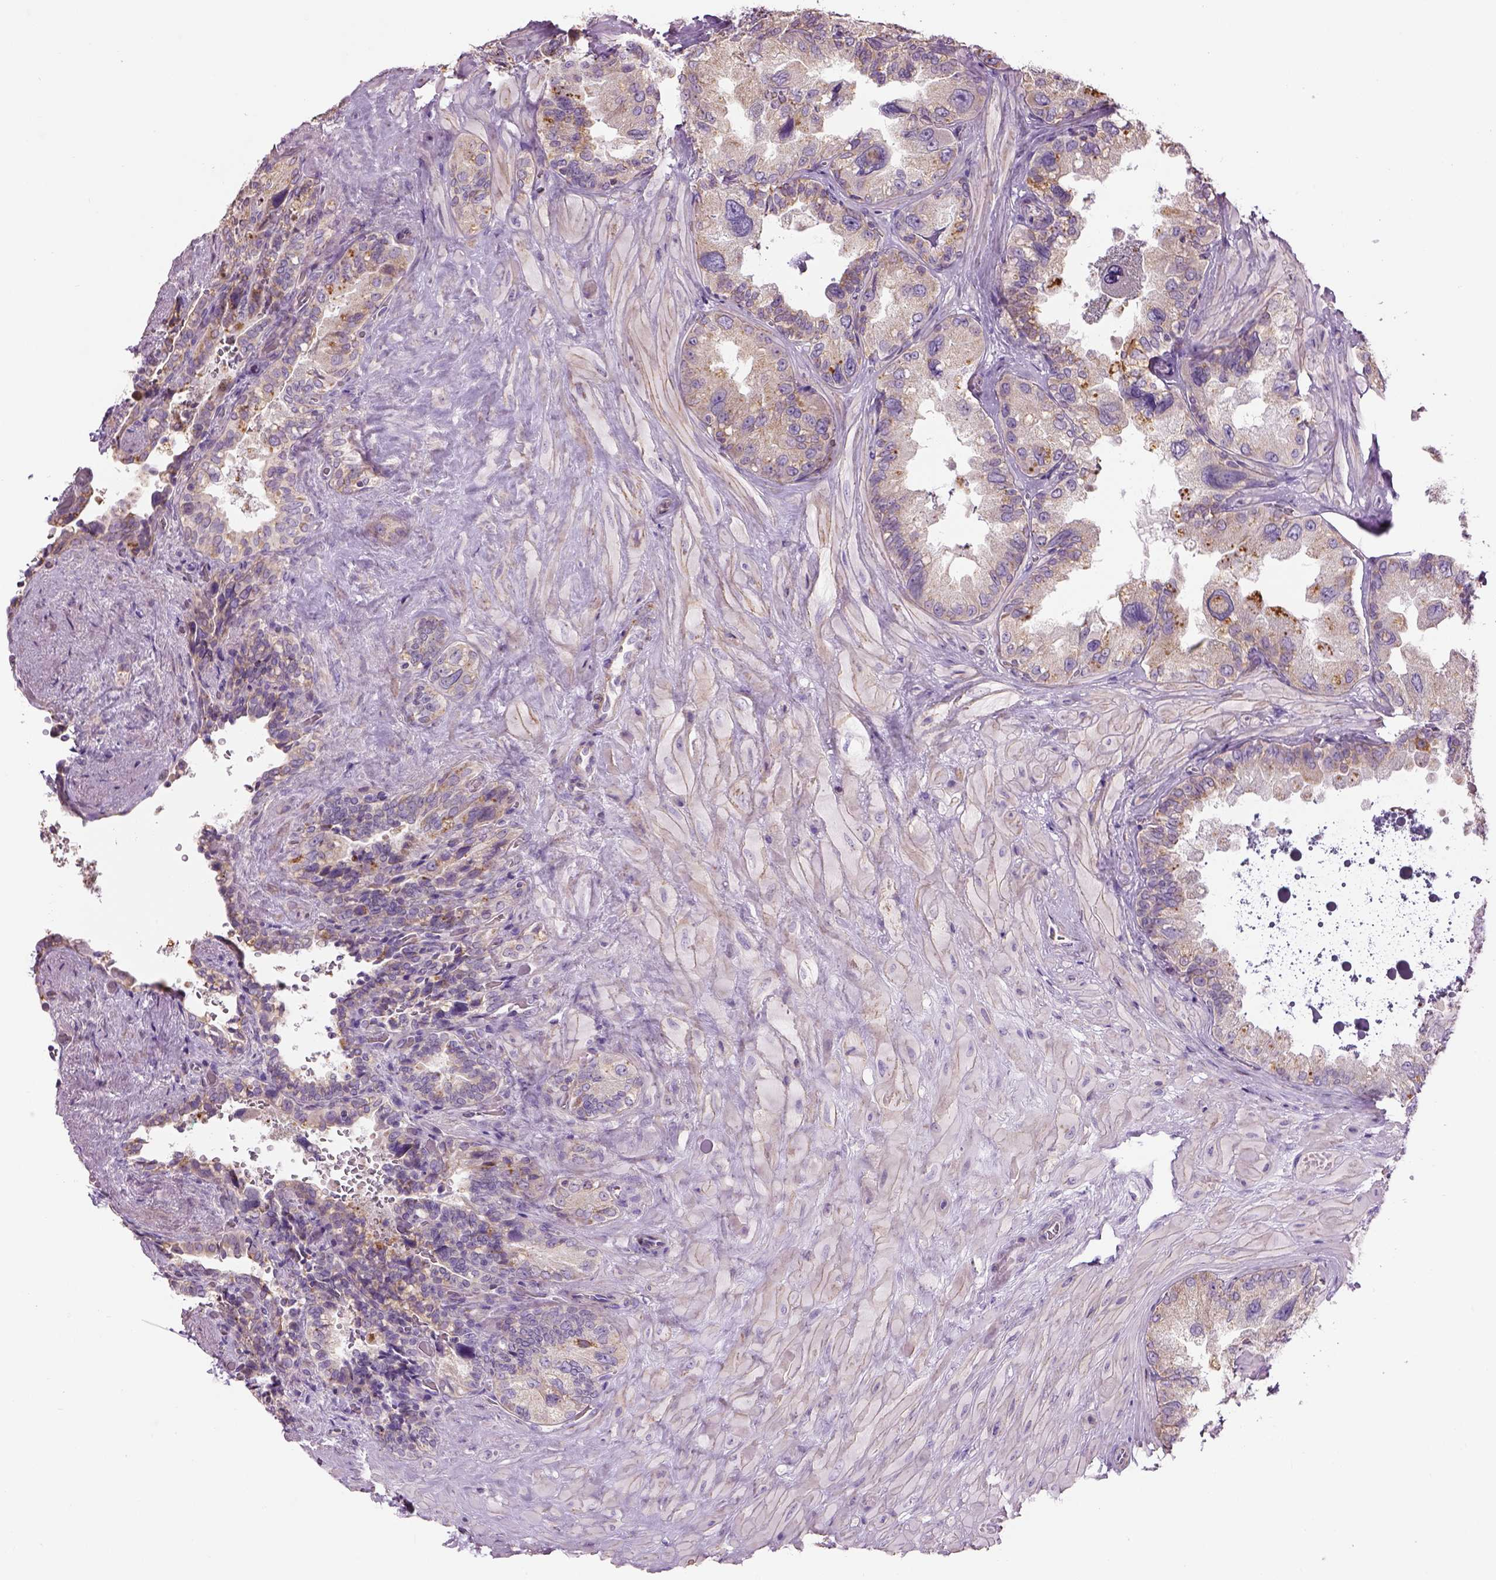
{"staining": {"intensity": "moderate", "quantity": "<25%", "location": "cytoplasmic/membranous"}, "tissue": "seminal vesicle", "cell_type": "Glandular cells", "image_type": "normal", "snomed": [{"axis": "morphology", "description": "Normal tissue, NOS"}, {"axis": "topography", "description": "Seminal veicle"}], "caption": "This photomicrograph reveals unremarkable seminal vesicle stained with immunohistochemistry to label a protein in brown. The cytoplasmic/membranous of glandular cells show moderate positivity for the protein. Nuclei are counter-stained blue.", "gene": "IFT52", "patient": {"sex": "male", "age": 69}}